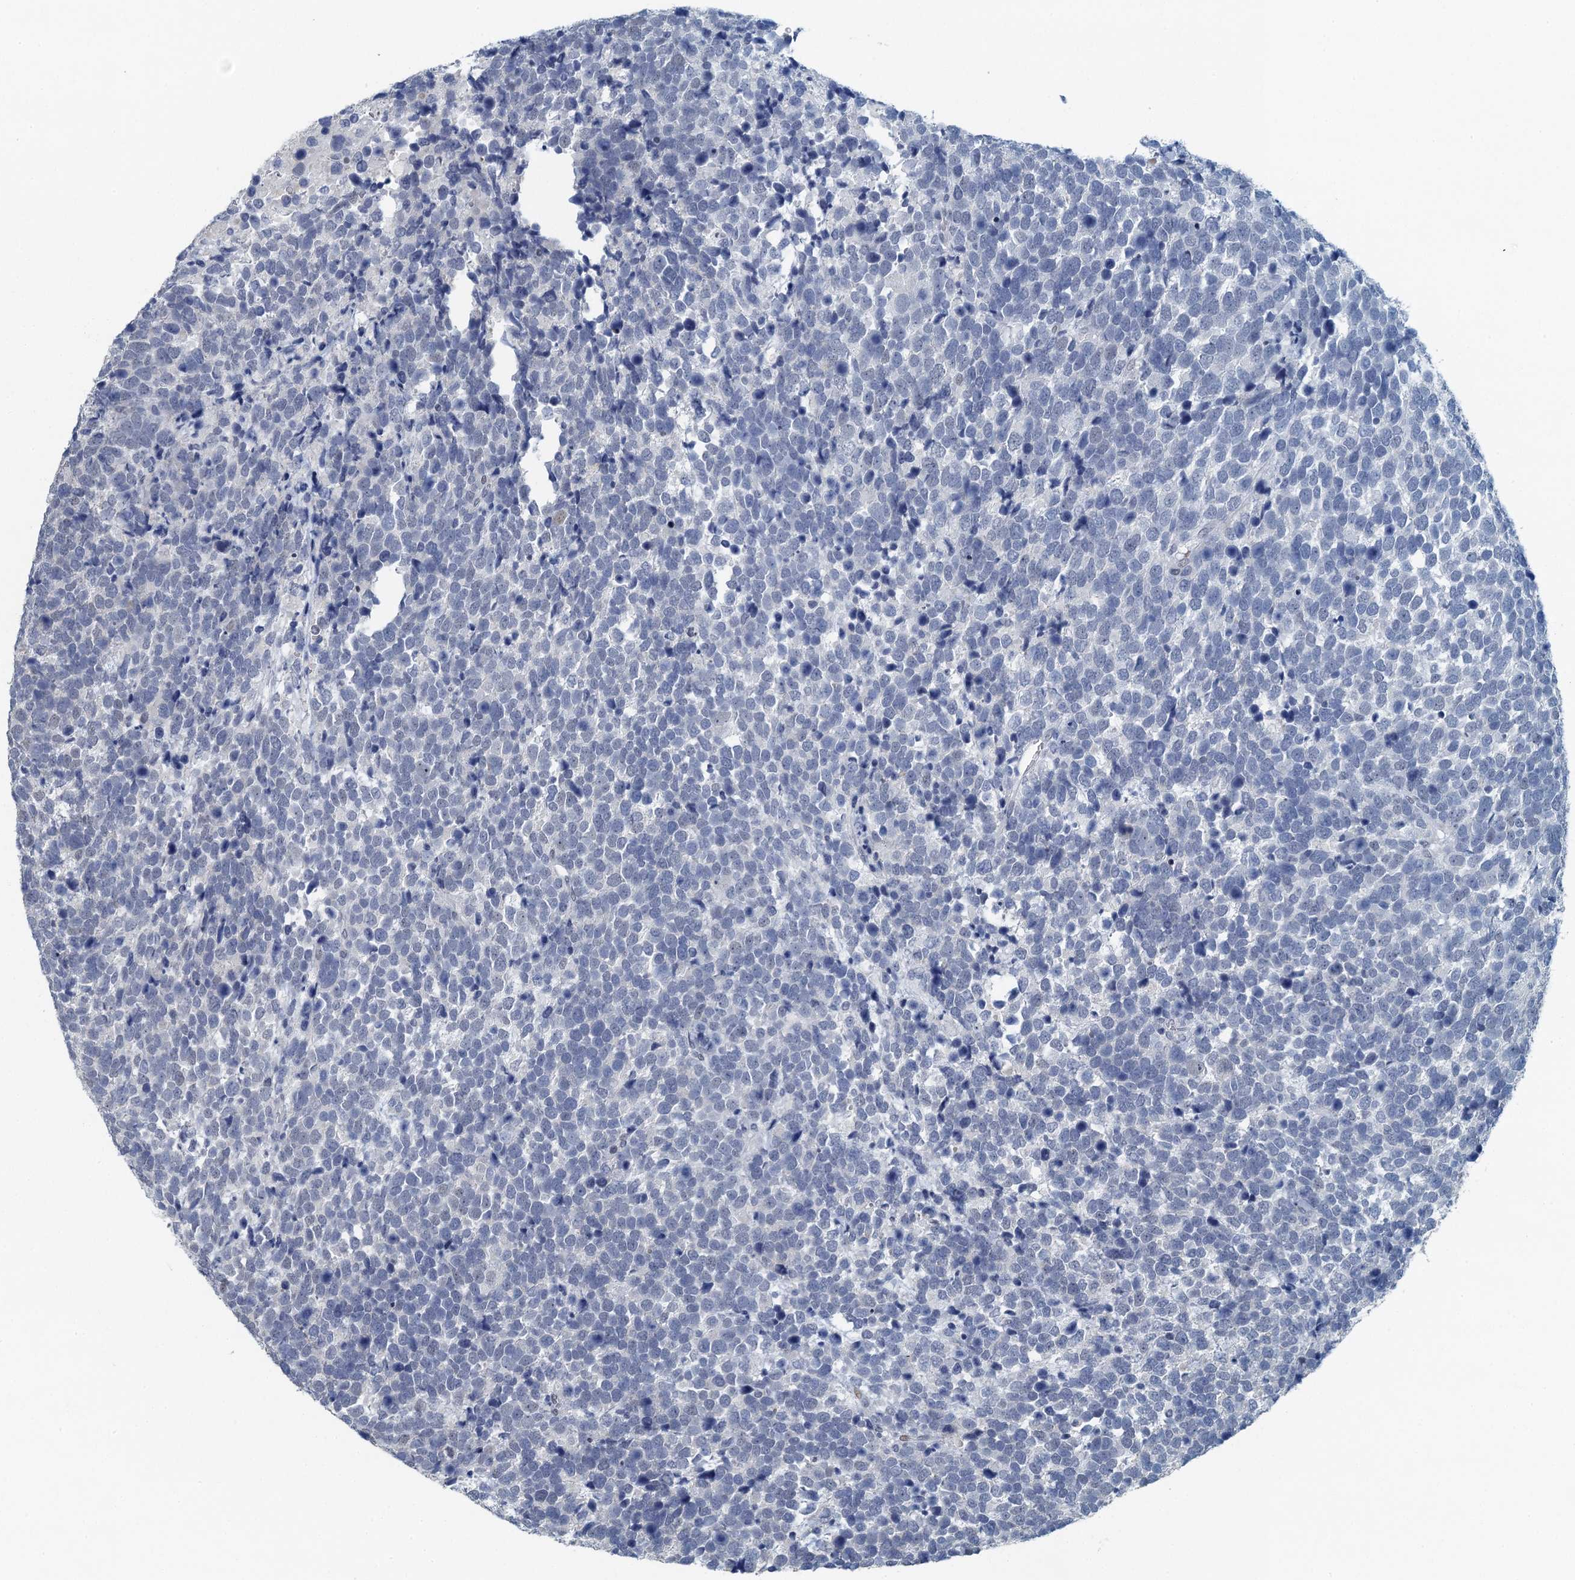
{"staining": {"intensity": "negative", "quantity": "none", "location": "none"}, "tissue": "urothelial cancer", "cell_type": "Tumor cells", "image_type": "cancer", "snomed": [{"axis": "morphology", "description": "Urothelial carcinoma, High grade"}, {"axis": "topography", "description": "Urinary bladder"}], "caption": "DAB immunohistochemical staining of human urothelial carcinoma (high-grade) reveals no significant positivity in tumor cells. (IHC, brightfield microscopy, high magnification).", "gene": "TTLL9", "patient": {"sex": "female", "age": 82}}